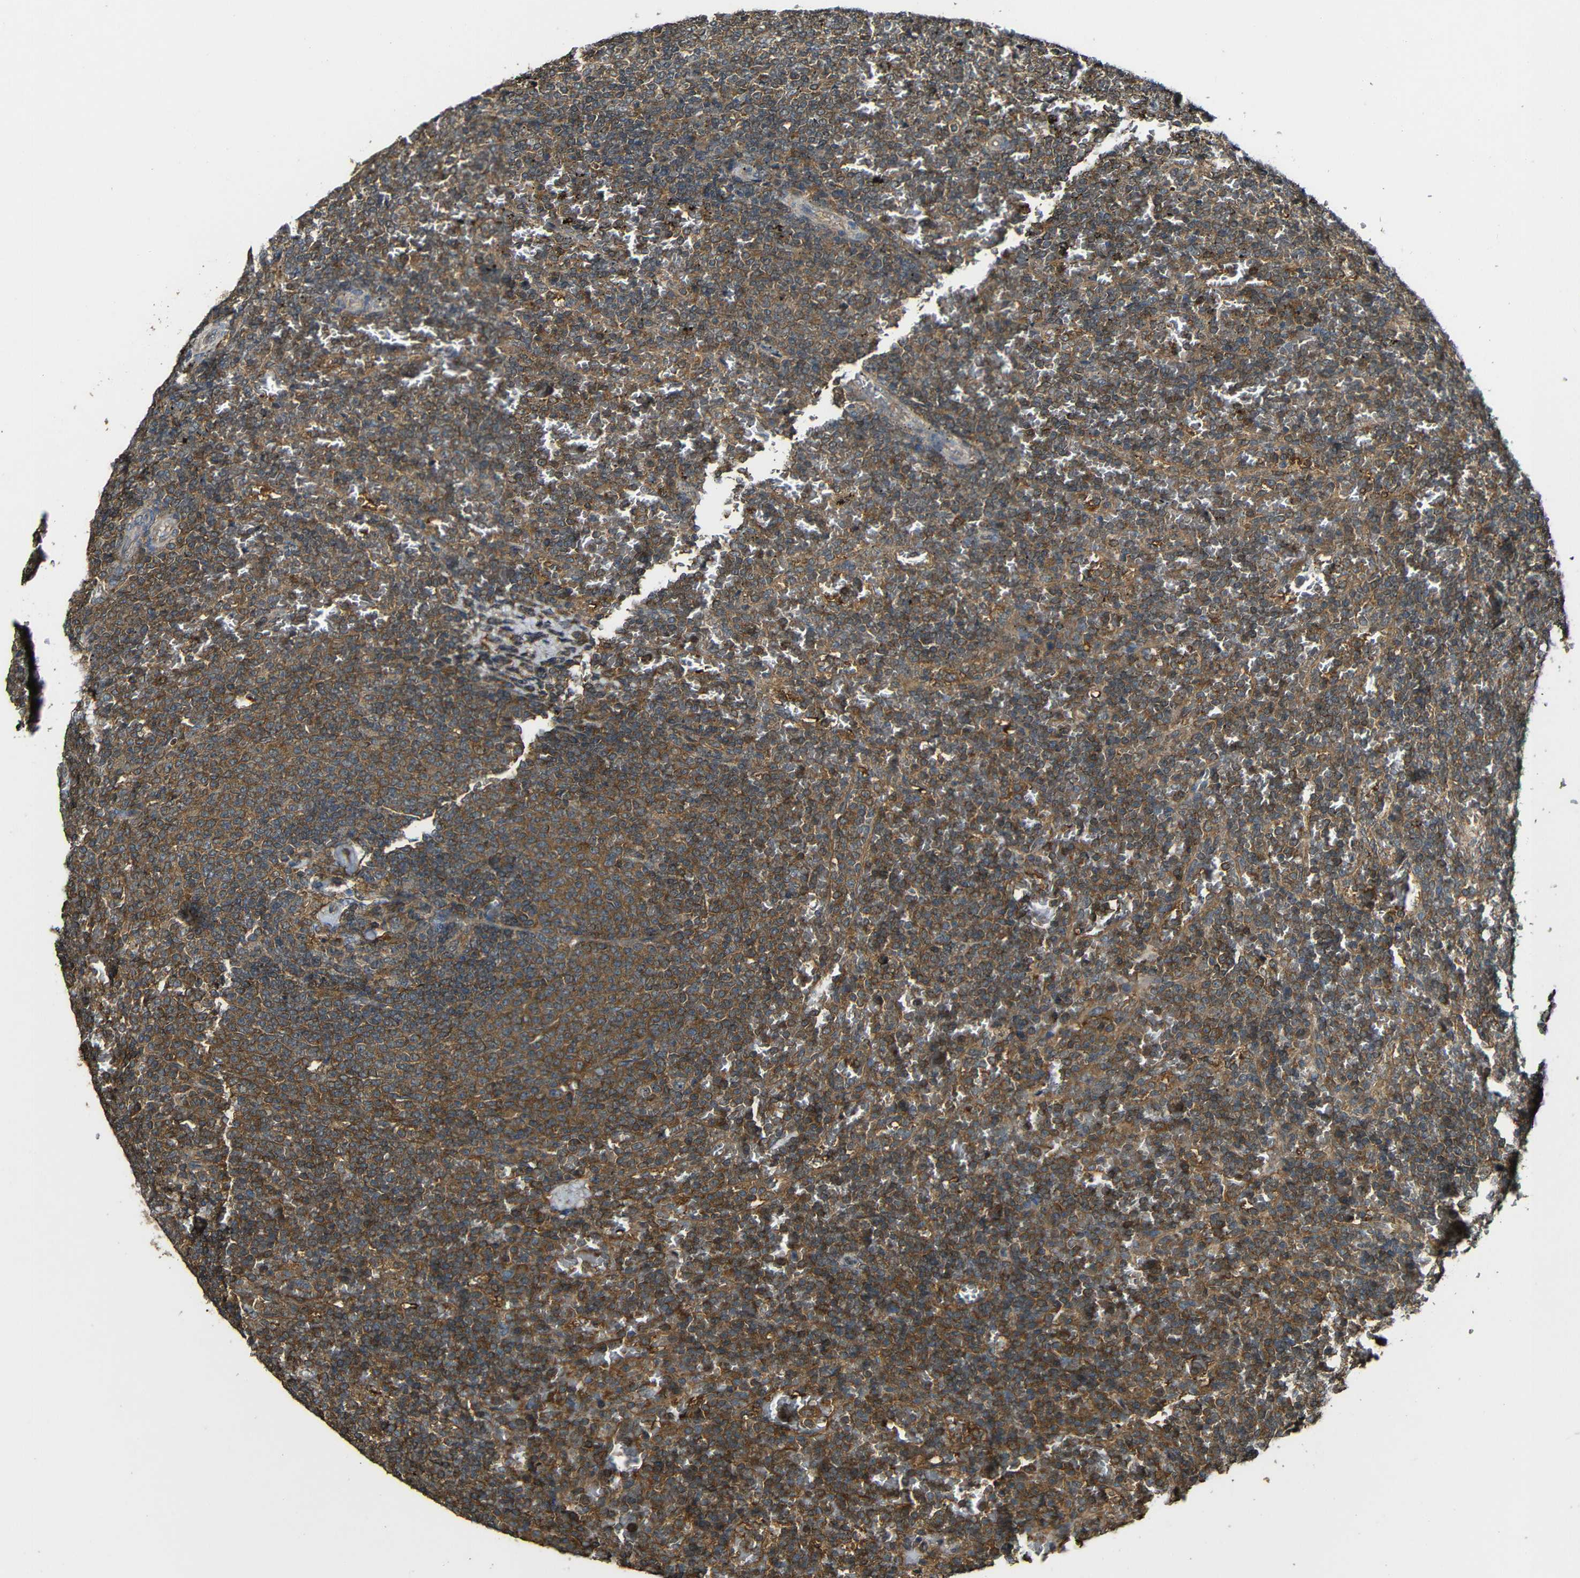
{"staining": {"intensity": "moderate", "quantity": ">75%", "location": "cytoplasmic/membranous"}, "tissue": "lymphoma", "cell_type": "Tumor cells", "image_type": "cancer", "snomed": [{"axis": "morphology", "description": "Malignant lymphoma, non-Hodgkin's type, Low grade"}, {"axis": "topography", "description": "Spleen"}], "caption": "This photomicrograph demonstrates IHC staining of human malignant lymphoma, non-Hodgkin's type (low-grade), with medium moderate cytoplasmic/membranous staining in approximately >75% of tumor cells.", "gene": "CASP8", "patient": {"sex": "female", "age": 77}}